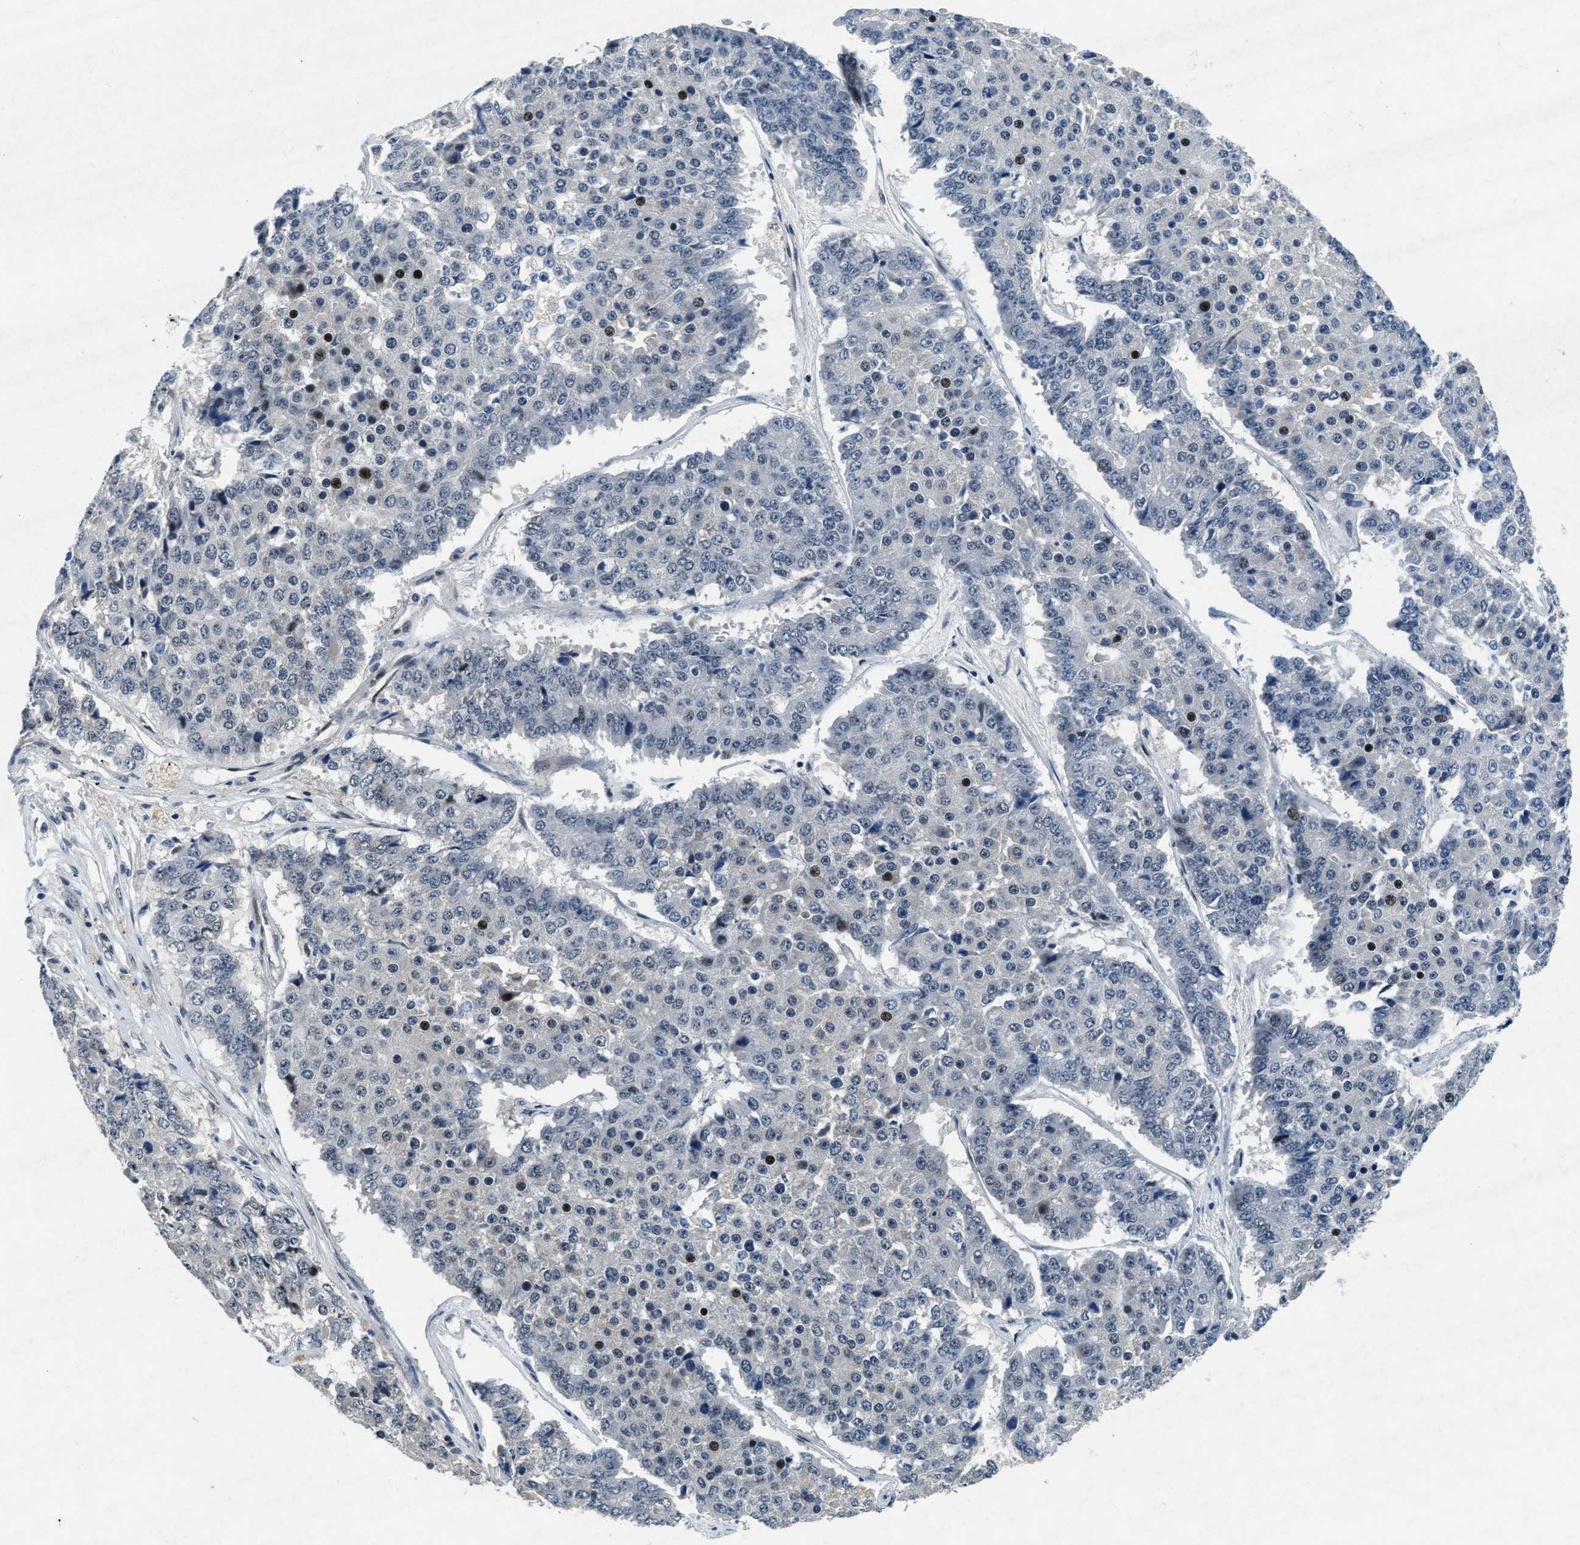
{"staining": {"intensity": "negative", "quantity": "none", "location": "none"}, "tissue": "pancreatic cancer", "cell_type": "Tumor cells", "image_type": "cancer", "snomed": [{"axis": "morphology", "description": "Adenocarcinoma, NOS"}, {"axis": "topography", "description": "Pancreas"}], "caption": "Pancreatic cancer (adenocarcinoma) was stained to show a protein in brown. There is no significant staining in tumor cells.", "gene": "PHLDA1", "patient": {"sex": "male", "age": 50}}